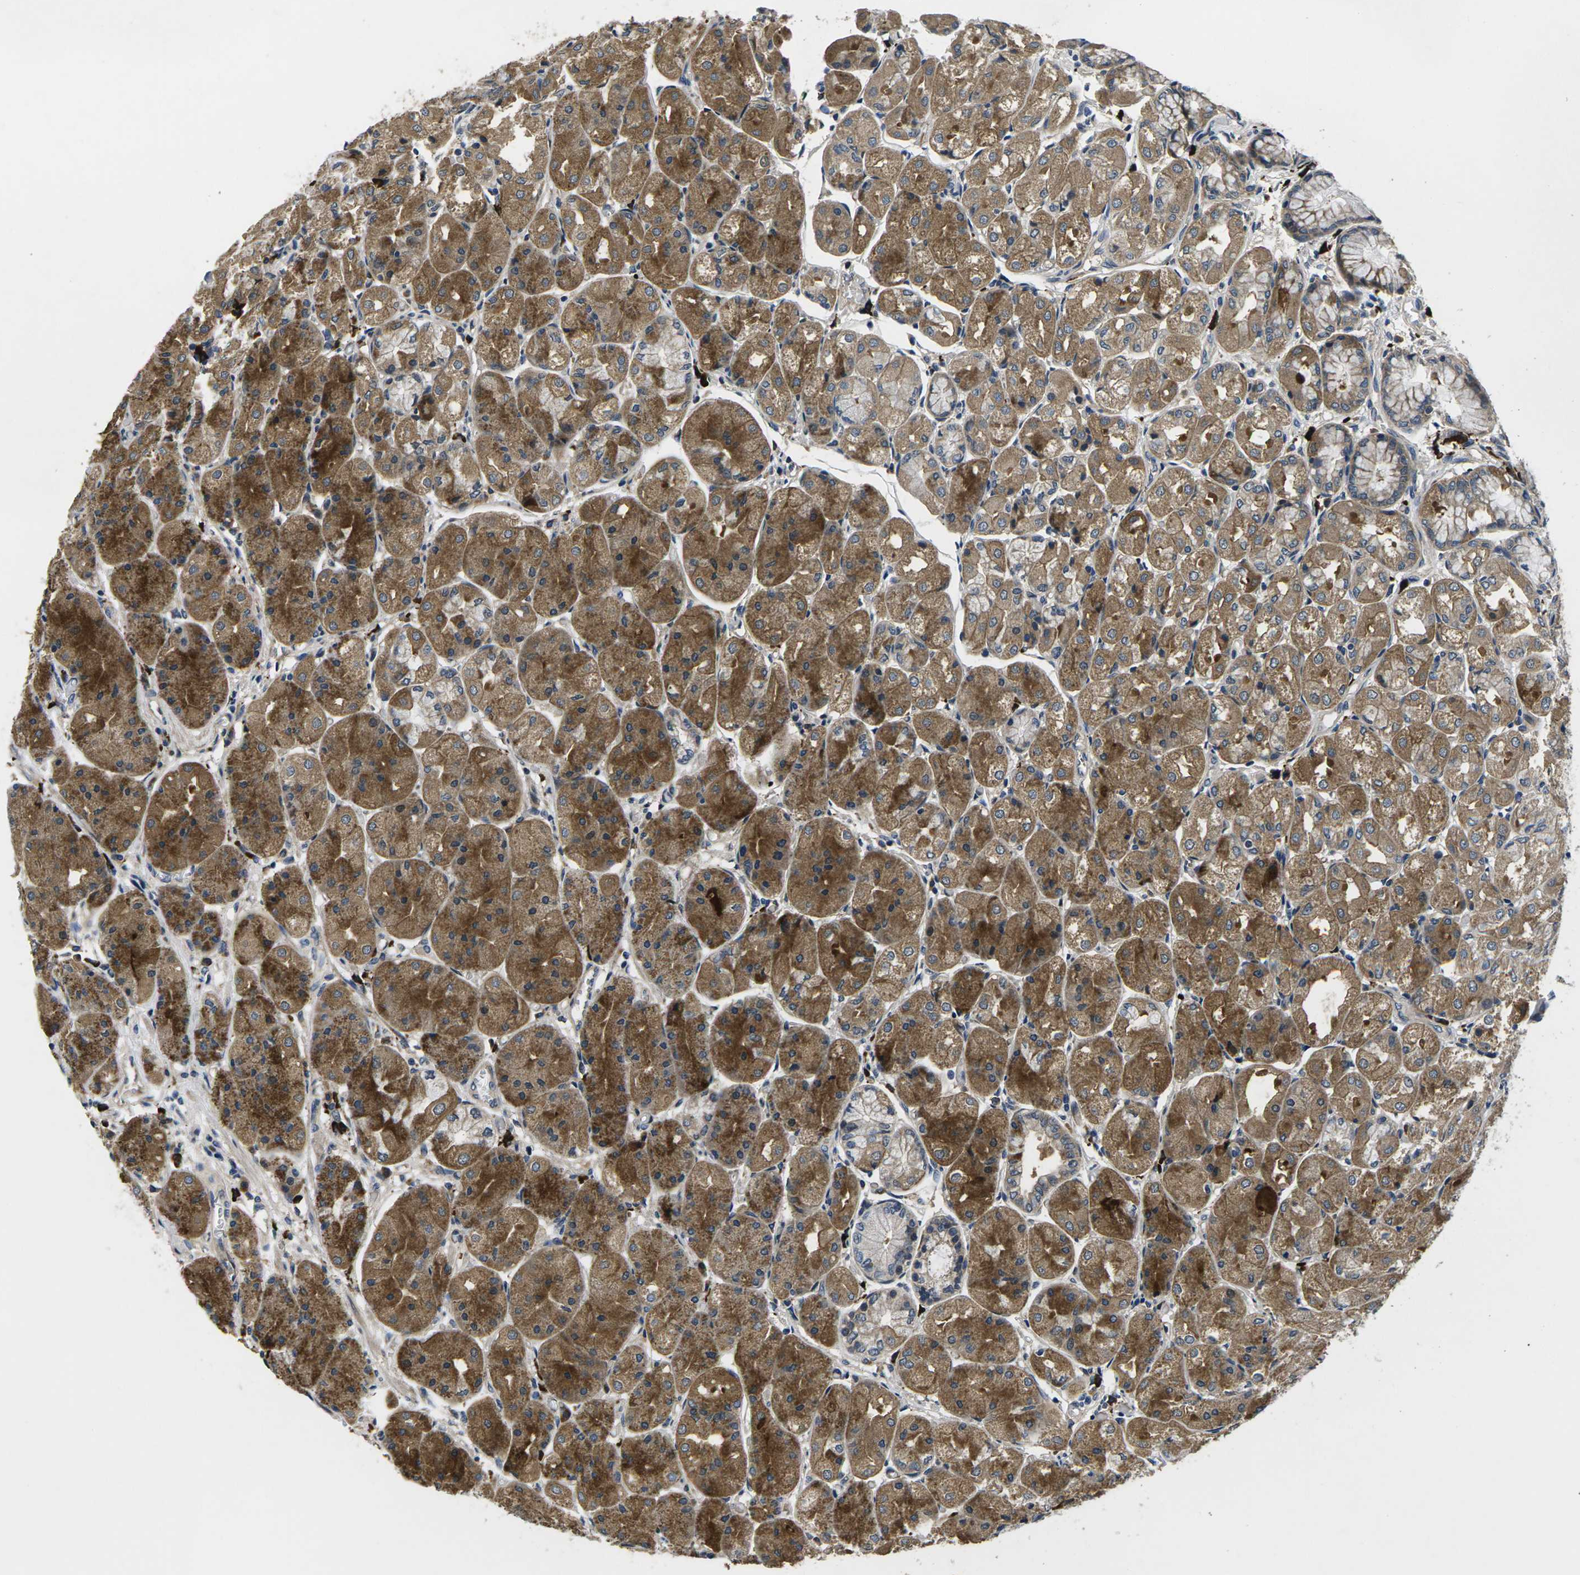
{"staining": {"intensity": "moderate", "quantity": ">75%", "location": "cytoplasmic/membranous"}, "tissue": "stomach", "cell_type": "Glandular cells", "image_type": "normal", "snomed": [{"axis": "morphology", "description": "Normal tissue, NOS"}, {"axis": "topography", "description": "Stomach, upper"}], "caption": "IHC of unremarkable stomach shows medium levels of moderate cytoplasmic/membranous positivity in about >75% of glandular cells.", "gene": "PLCE1", "patient": {"sex": "male", "age": 72}}